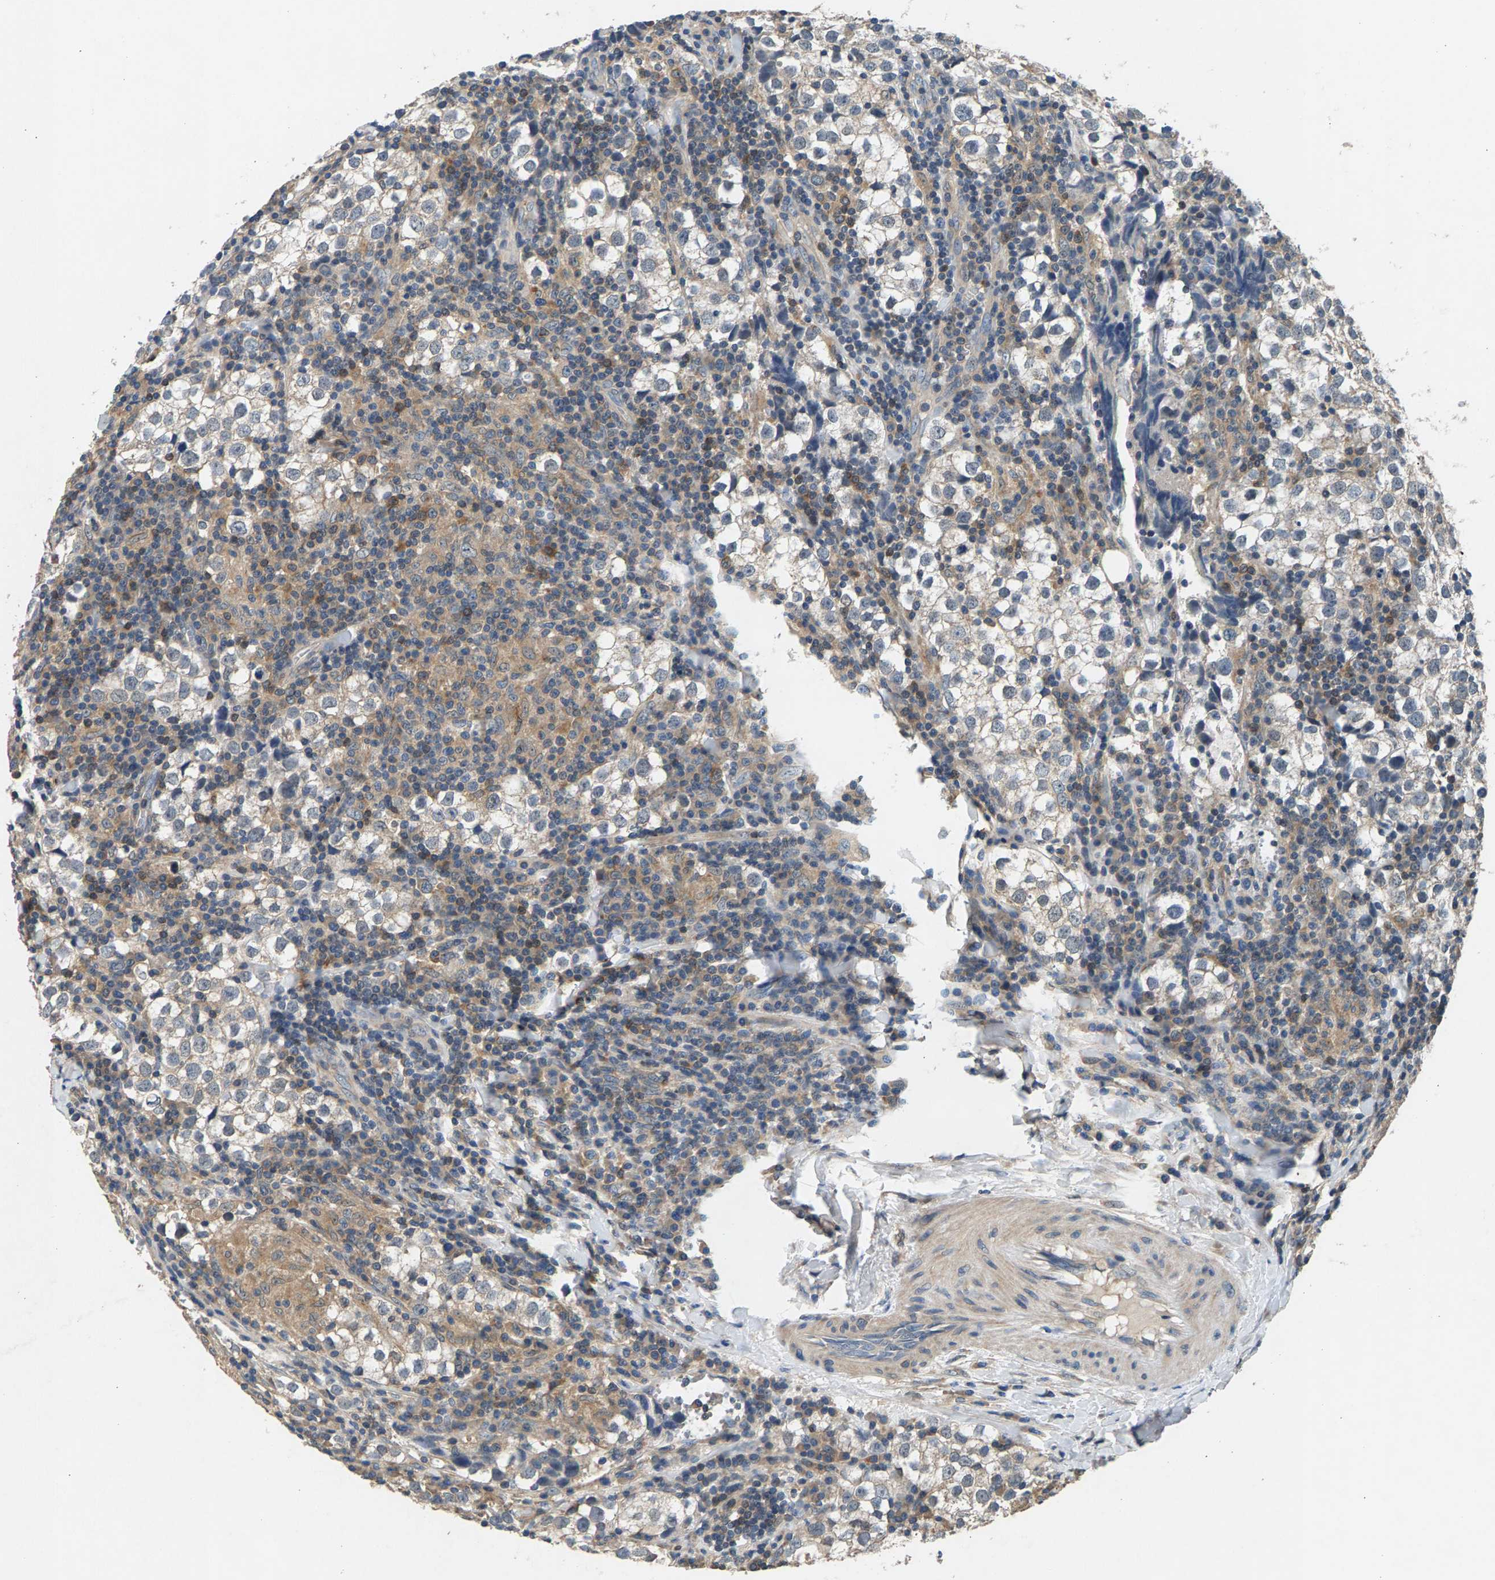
{"staining": {"intensity": "weak", "quantity": "25%-75%", "location": "cytoplasmic/membranous"}, "tissue": "testis cancer", "cell_type": "Tumor cells", "image_type": "cancer", "snomed": [{"axis": "morphology", "description": "Seminoma, NOS"}, {"axis": "morphology", "description": "Carcinoma, Embryonal, NOS"}, {"axis": "topography", "description": "Testis"}], "caption": "A brown stain labels weak cytoplasmic/membranous positivity of a protein in testis embryonal carcinoma tumor cells.", "gene": "NT5C", "patient": {"sex": "male", "age": 36}}